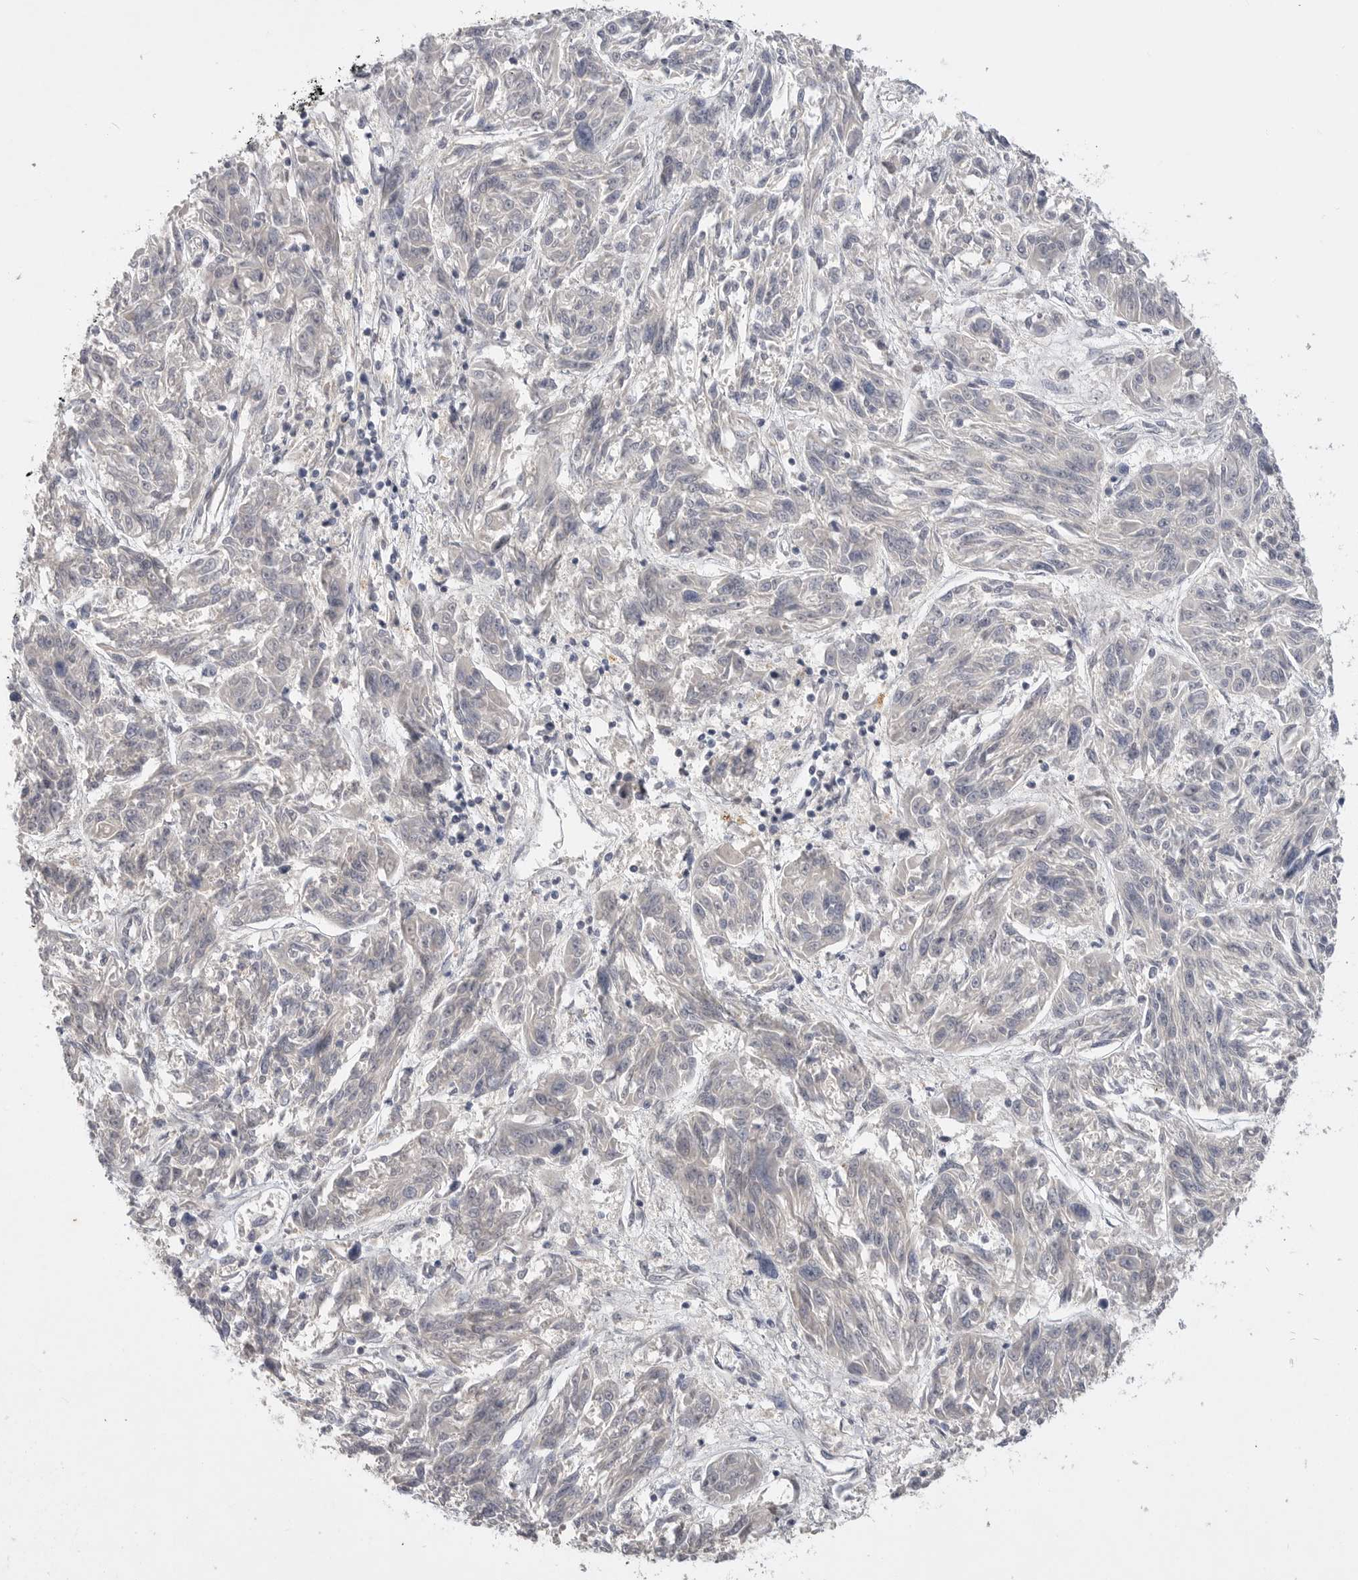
{"staining": {"intensity": "negative", "quantity": "none", "location": "none"}, "tissue": "melanoma", "cell_type": "Tumor cells", "image_type": "cancer", "snomed": [{"axis": "morphology", "description": "Malignant melanoma, NOS"}, {"axis": "topography", "description": "Skin"}], "caption": "This is an IHC image of malignant melanoma. There is no staining in tumor cells.", "gene": "ITGAD", "patient": {"sex": "male", "age": 53}}